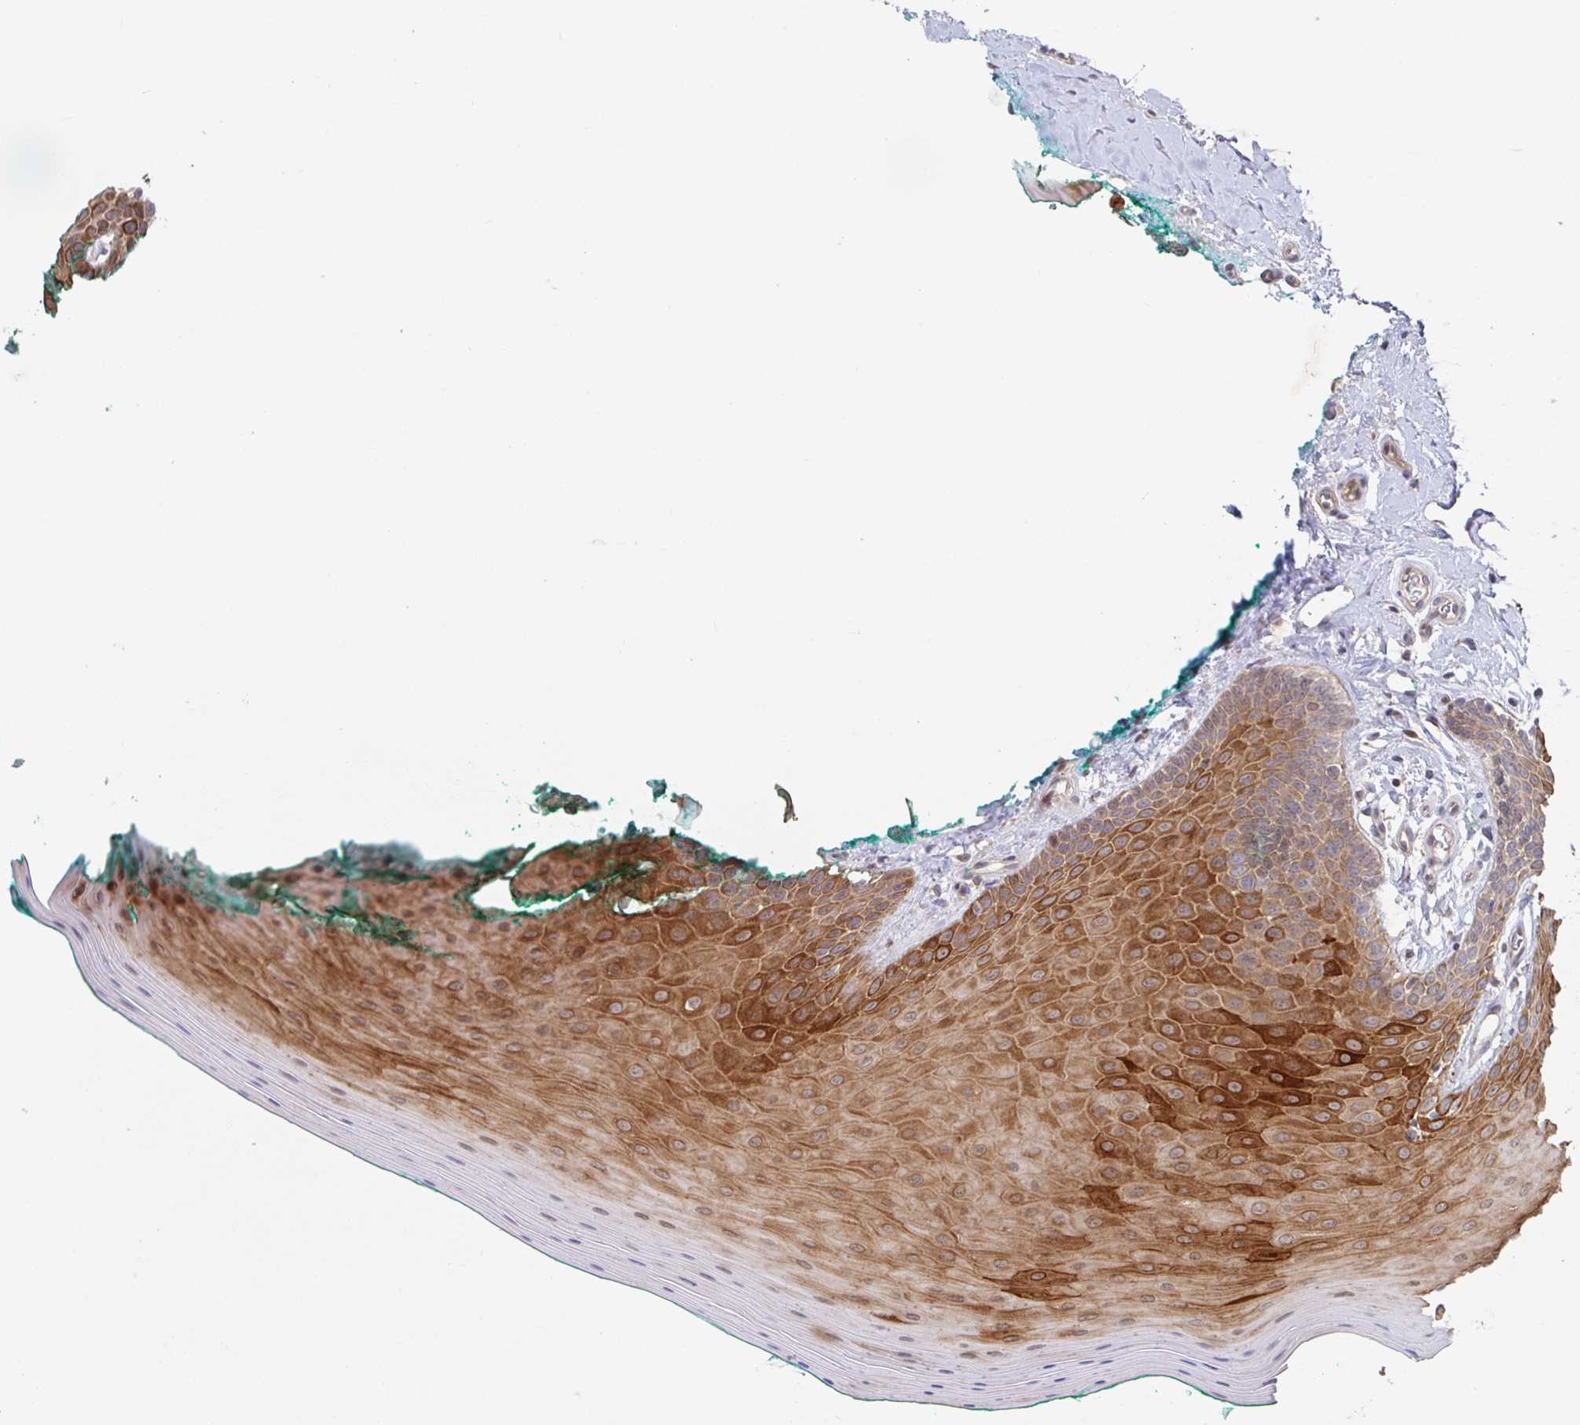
{"staining": {"intensity": "strong", "quantity": "25%-75%", "location": "cytoplasmic/membranous"}, "tissue": "oral mucosa", "cell_type": "Squamous epithelial cells", "image_type": "normal", "snomed": [{"axis": "morphology", "description": "Normal tissue, NOS"}, {"axis": "topography", "description": "Oral tissue"}], "caption": "Immunohistochemical staining of normal oral mucosa shows high levels of strong cytoplasmic/membranous staining in about 25%-75% of squamous epithelial cells.", "gene": "AACS", "patient": {"sex": "female", "age": 40}}